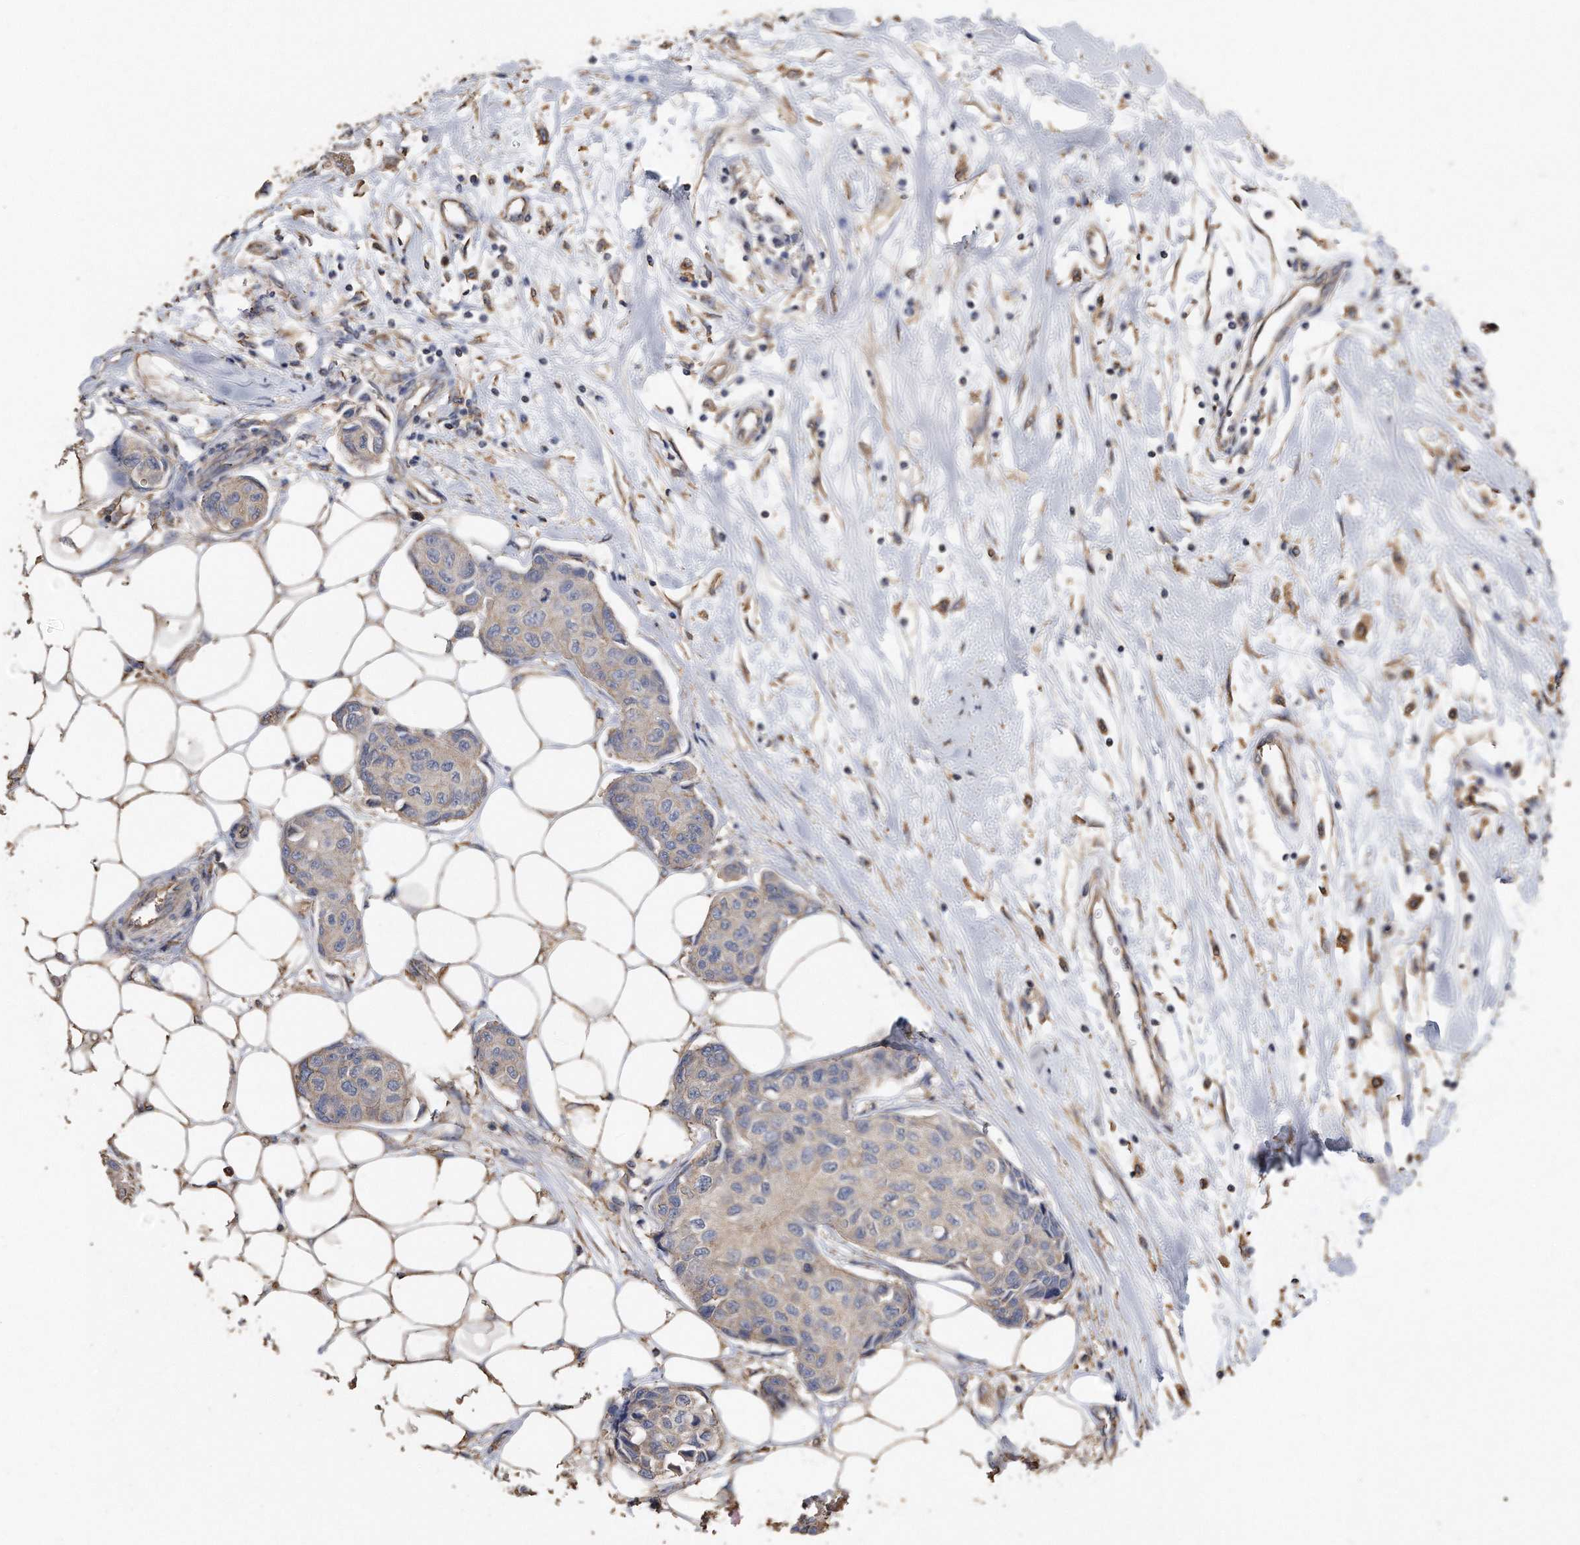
{"staining": {"intensity": "negative", "quantity": "none", "location": "none"}, "tissue": "breast cancer", "cell_type": "Tumor cells", "image_type": "cancer", "snomed": [{"axis": "morphology", "description": "Duct carcinoma"}, {"axis": "topography", "description": "Breast"}], "caption": "Immunohistochemistry histopathology image of human infiltrating ductal carcinoma (breast) stained for a protein (brown), which reveals no staining in tumor cells. (DAB immunohistochemistry (IHC) with hematoxylin counter stain).", "gene": "CDCP1", "patient": {"sex": "female", "age": 80}}